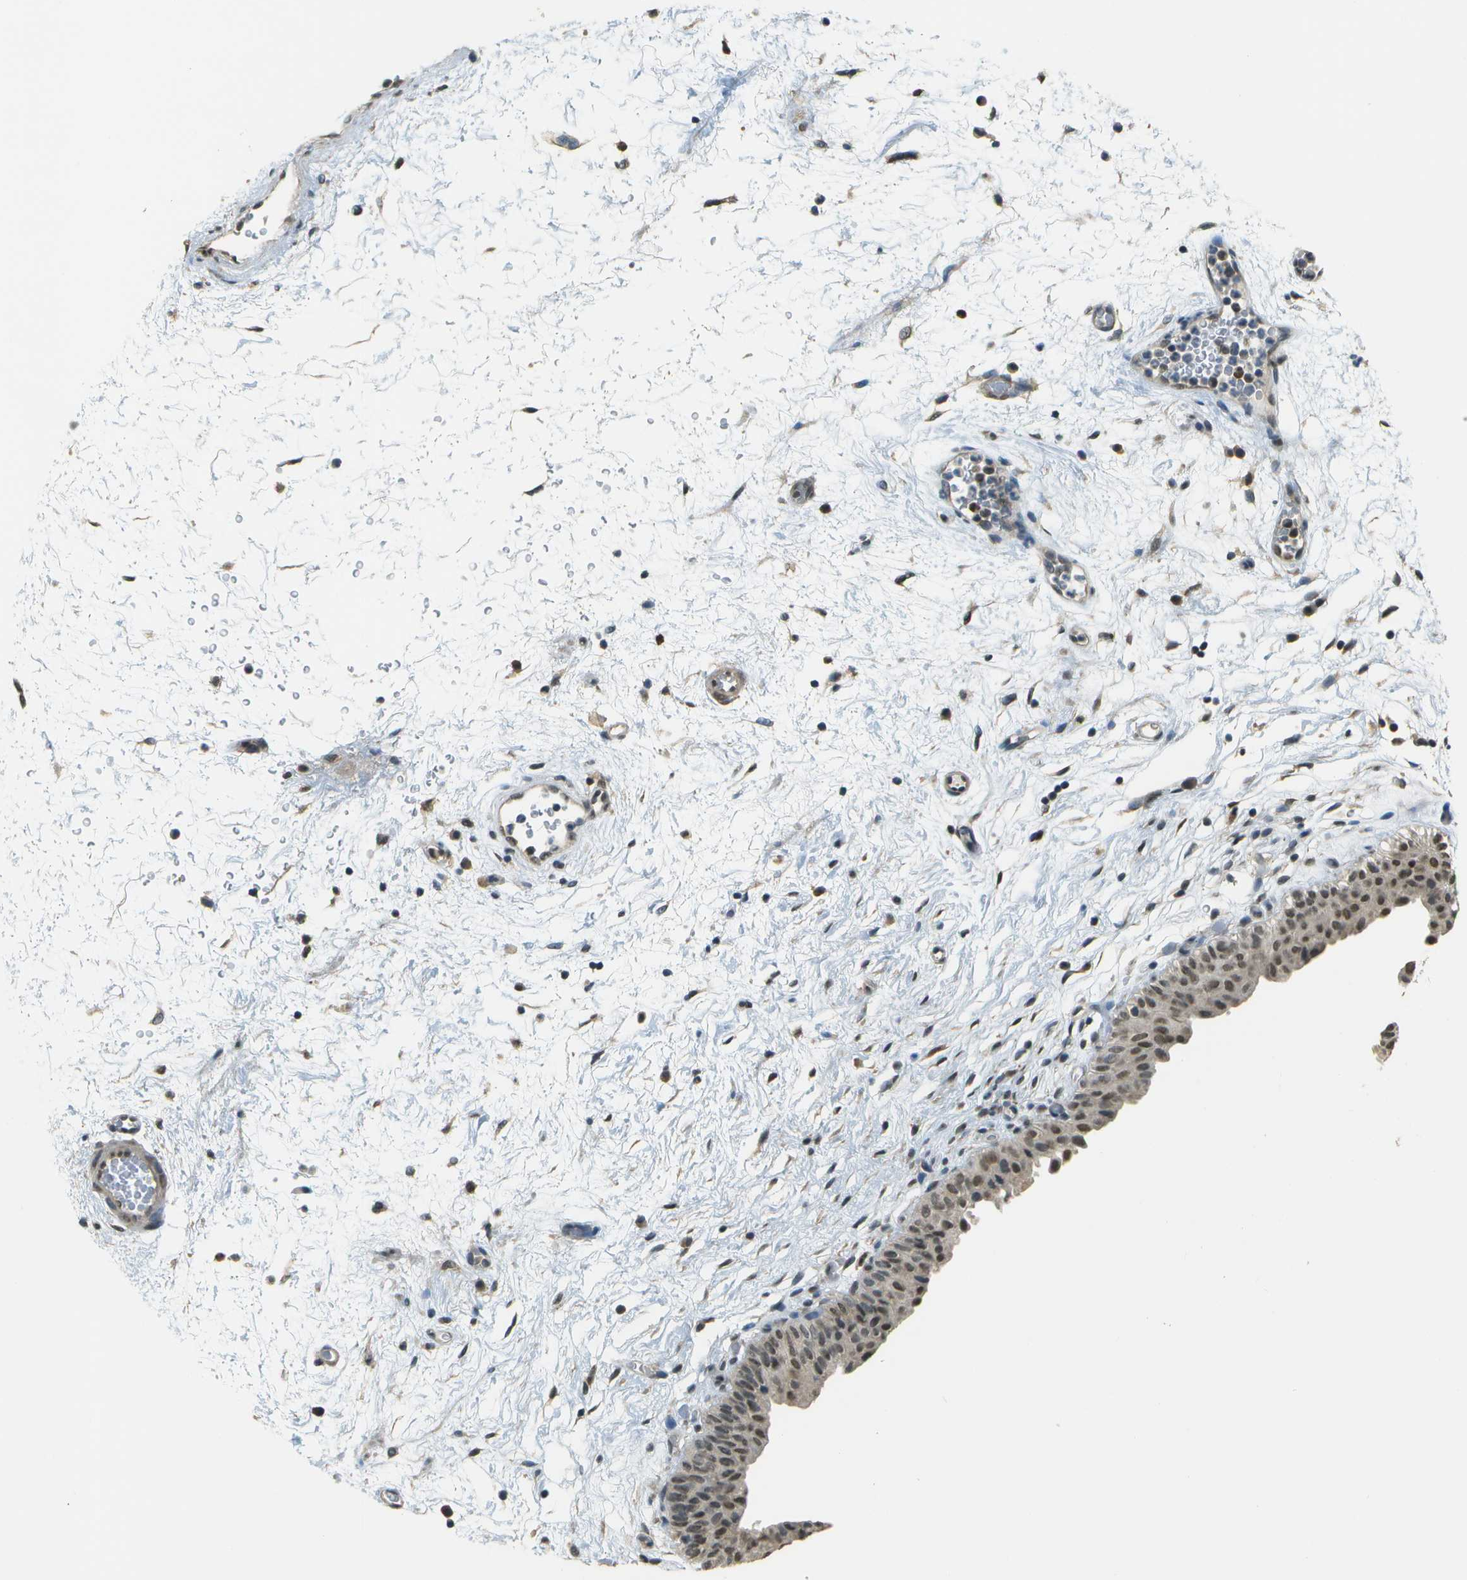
{"staining": {"intensity": "moderate", "quantity": ">75%", "location": "nuclear"}, "tissue": "urinary bladder", "cell_type": "Urothelial cells", "image_type": "normal", "snomed": [{"axis": "morphology", "description": "Normal tissue, NOS"}, {"axis": "topography", "description": "Urinary bladder"}], "caption": "A high-resolution micrograph shows immunohistochemistry staining of unremarkable urinary bladder, which demonstrates moderate nuclear staining in approximately >75% of urothelial cells.", "gene": "ABL2", "patient": {"sex": "male", "age": 46}}